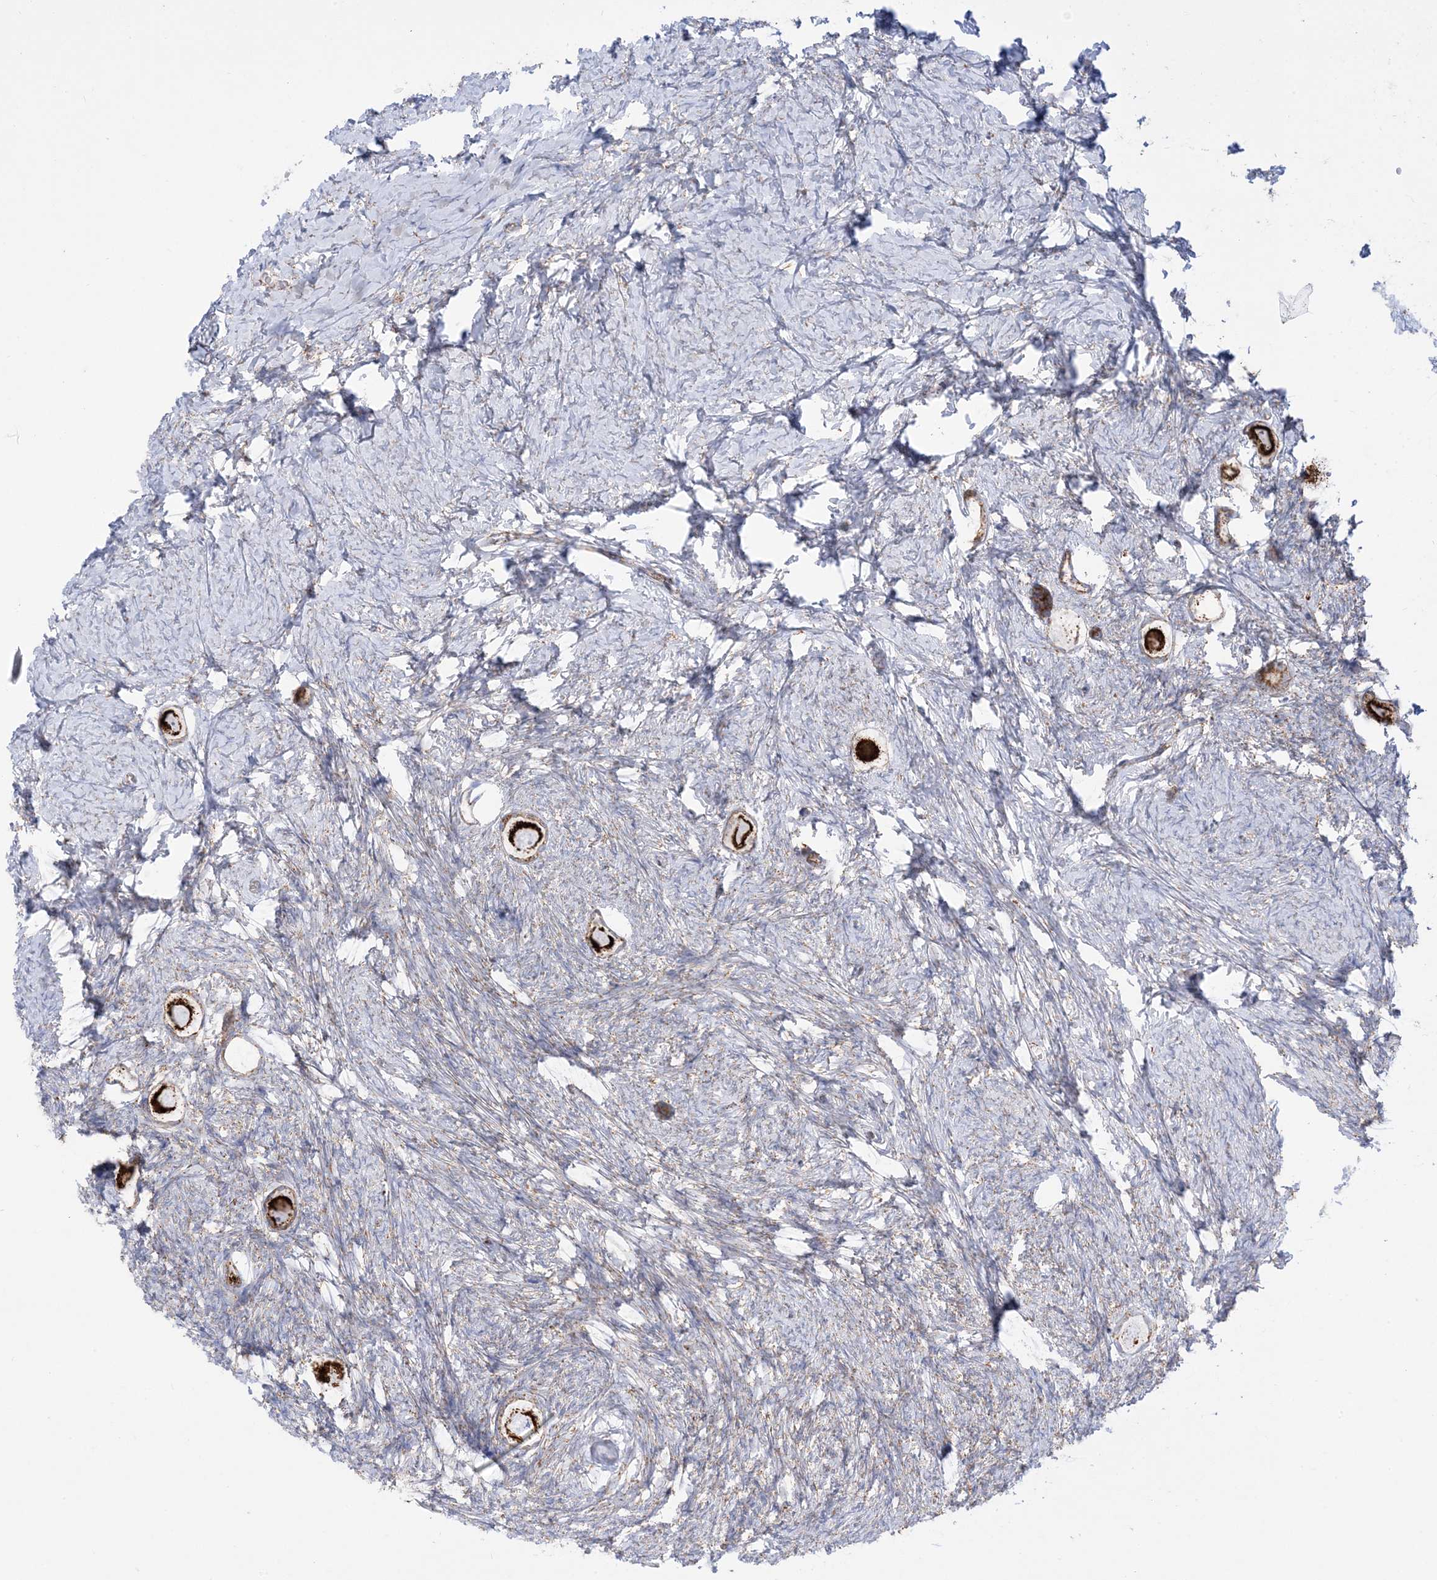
{"staining": {"intensity": "strong", "quantity": ">75%", "location": "cytoplasmic/membranous"}, "tissue": "ovary", "cell_type": "Follicle cells", "image_type": "normal", "snomed": [{"axis": "morphology", "description": "Normal tissue, NOS"}, {"axis": "topography", "description": "Ovary"}], "caption": "Follicle cells exhibit high levels of strong cytoplasmic/membranous staining in about >75% of cells in unremarkable human ovary.", "gene": "MRPS36", "patient": {"sex": "female", "age": 27}}